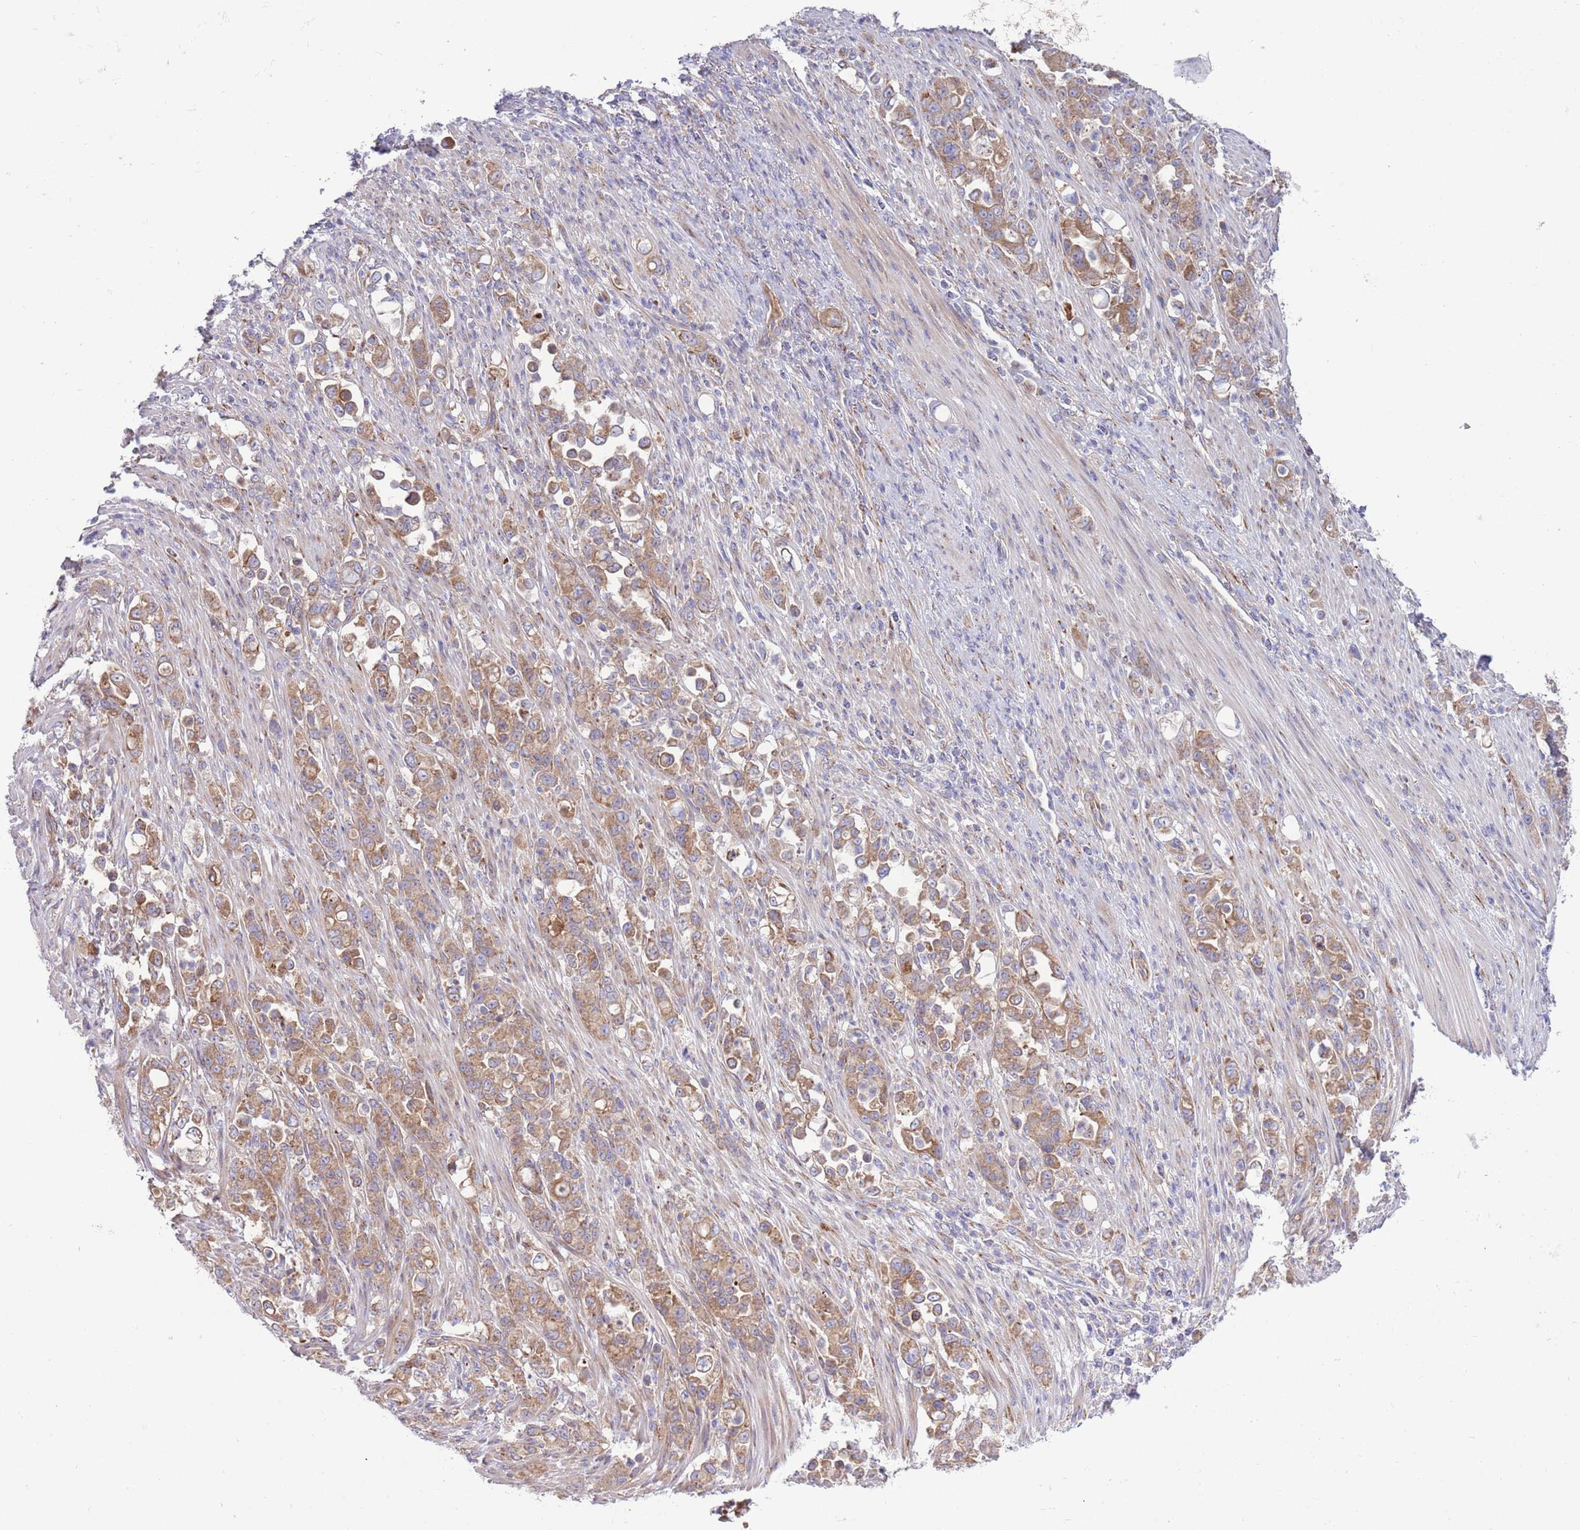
{"staining": {"intensity": "moderate", "quantity": ">75%", "location": "cytoplasmic/membranous"}, "tissue": "stomach cancer", "cell_type": "Tumor cells", "image_type": "cancer", "snomed": [{"axis": "morphology", "description": "Normal tissue, NOS"}, {"axis": "morphology", "description": "Adenocarcinoma, NOS"}, {"axis": "topography", "description": "Stomach"}], "caption": "There is medium levels of moderate cytoplasmic/membranous expression in tumor cells of stomach cancer (adenocarcinoma), as demonstrated by immunohistochemical staining (brown color).", "gene": "TOMM5", "patient": {"sex": "female", "age": 79}}